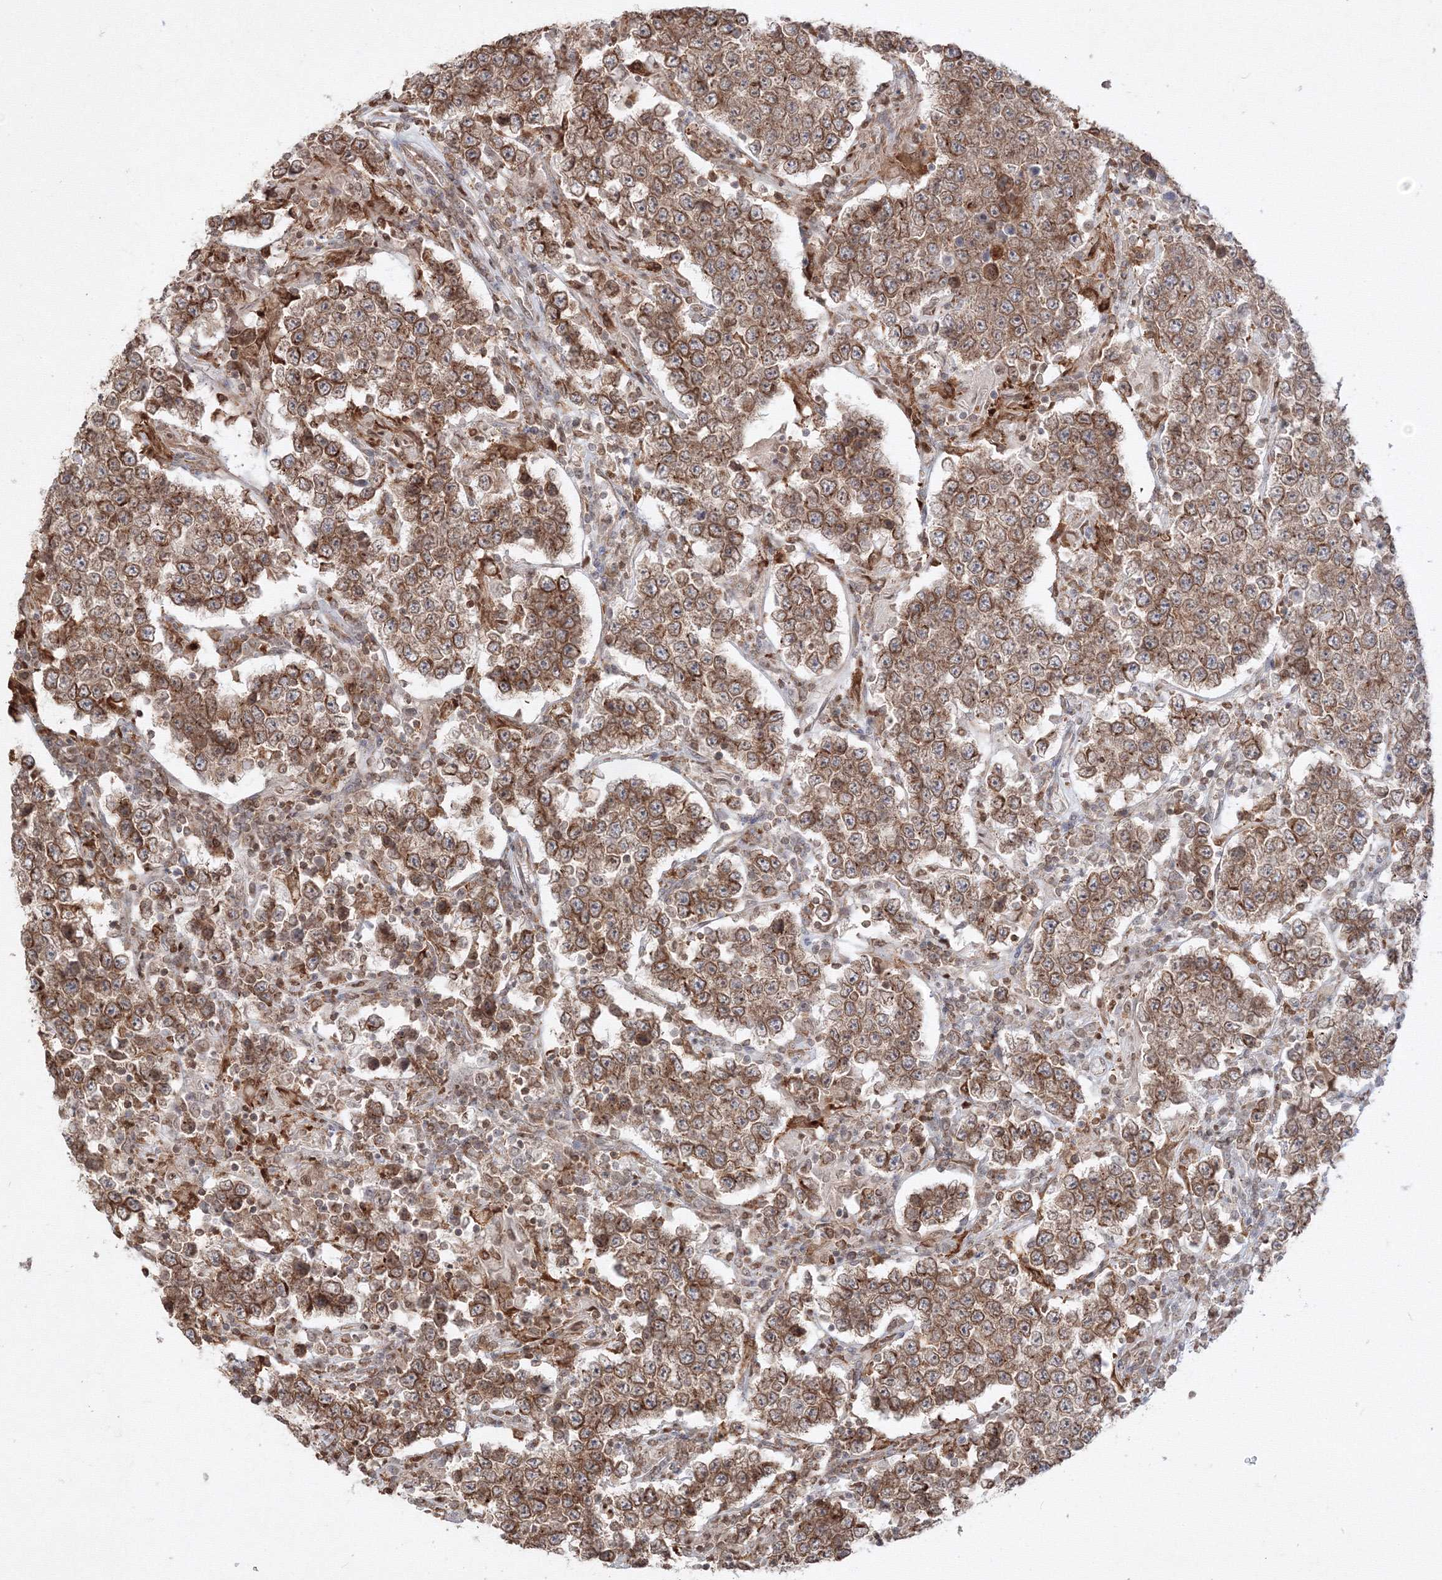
{"staining": {"intensity": "moderate", "quantity": ">75%", "location": "cytoplasmic/membranous"}, "tissue": "testis cancer", "cell_type": "Tumor cells", "image_type": "cancer", "snomed": [{"axis": "morphology", "description": "Normal tissue, NOS"}, {"axis": "morphology", "description": "Urothelial carcinoma, High grade"}, {"axis": "morphology", "description": "Seminoma, NOS"}, {"axis": "morphology", "description": "Carcinoma, Embryonal, NOS"}, {"axis": "topography", "description": "Urinary bladder"}, {"axis": "topography", "description": "Testis"}], "caption": "Tumor cells reveal medium levels of moderate cytoplasmic/membranous positivity in about >75% of cells in human testis cancer (seminoma).", "gene": "TMEM50B", "patient": {"sex": "male", "age": 41}}